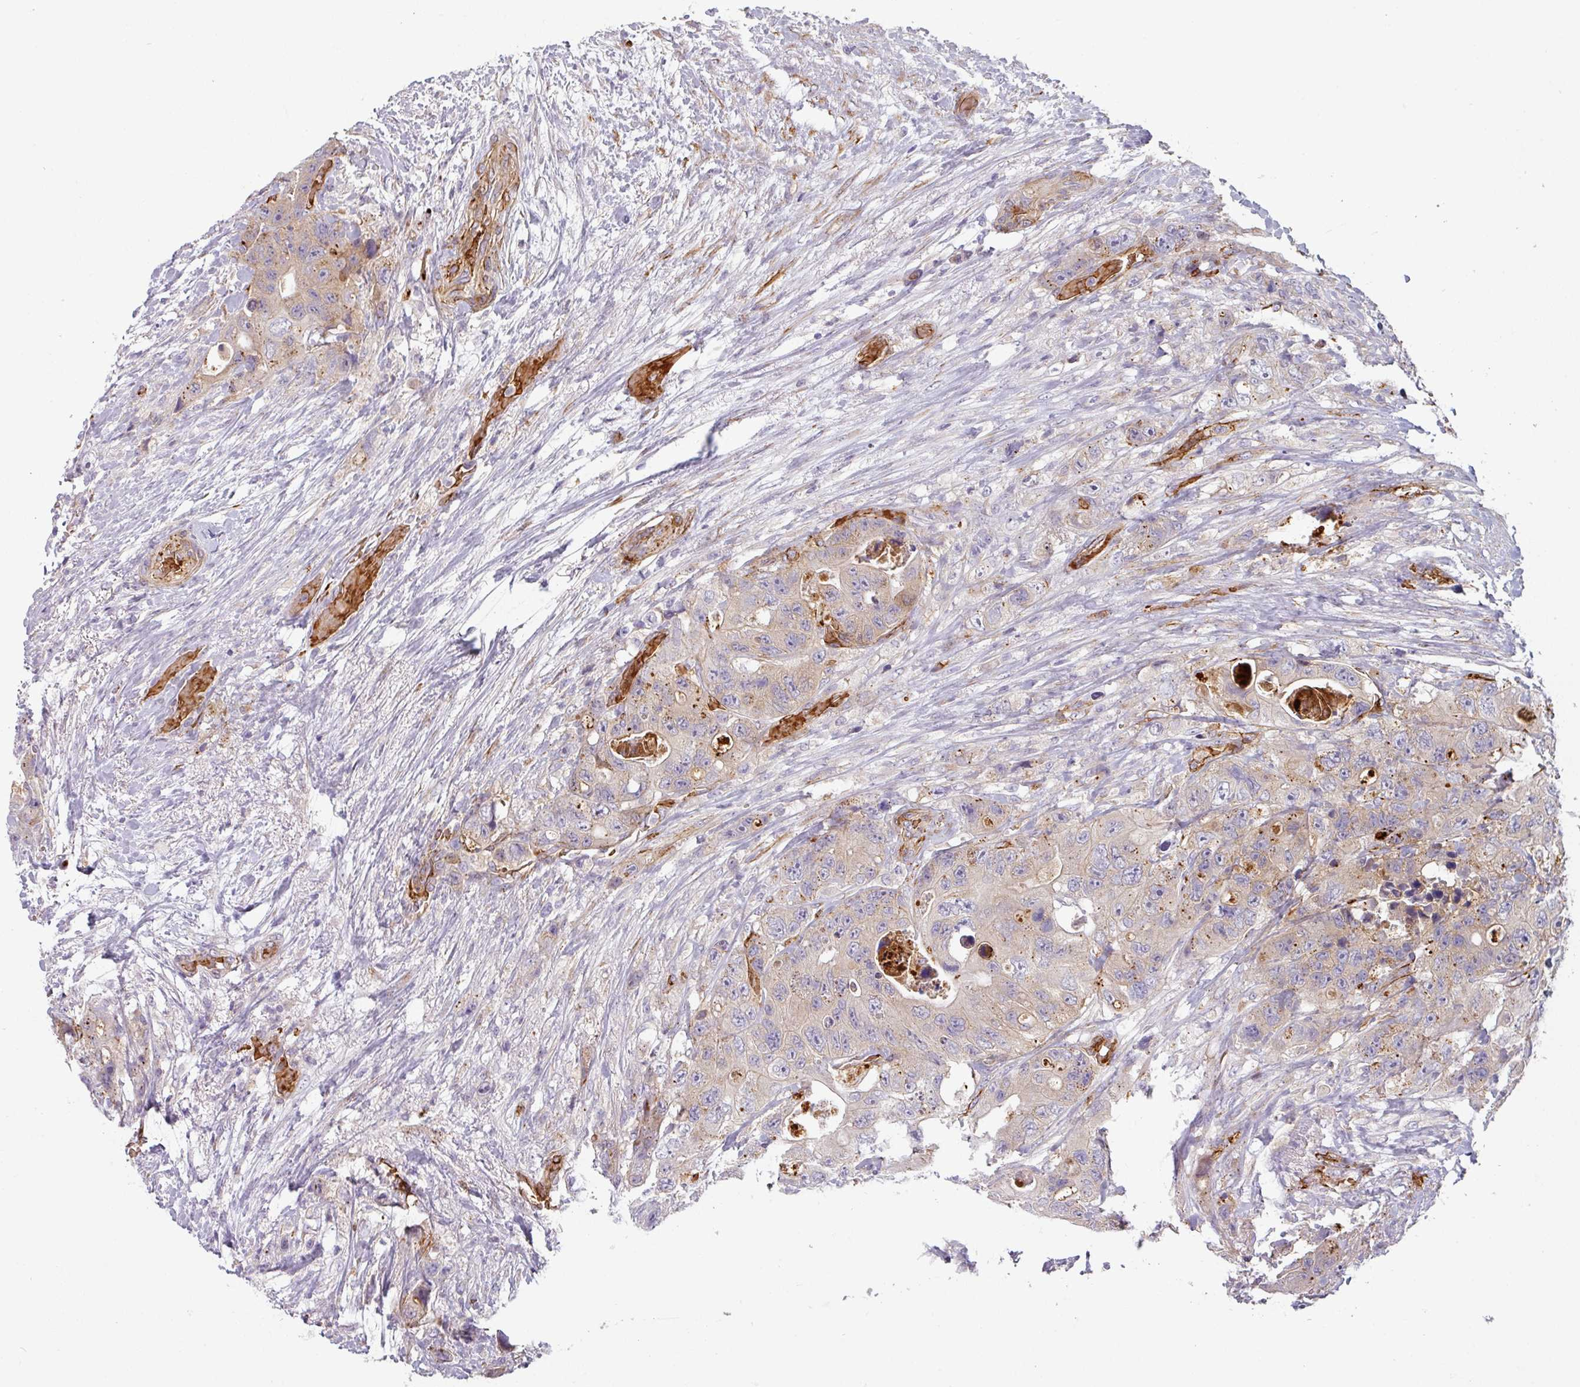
{"staining": {"intensity": "moderate", "quantity": "<25%", "location": "cytoplasmic/membranous"}, "tissue": "colorectal cancer", "cell_type": "Tumor cells", "image_type": "cancer", "snomed": [{"axis": "morphology", "description": "Adenocarcinoma, NOS"}, {"axis": "topography", "description": "Colon"}], "caption": "Immunohistochemical staining of colorectal adenocarcinoma displays low levels of moderate cytoplasmic/membranous staining in approximately <25% of tumor cells. The protein of interest is shown in brown color, while the nuclei are stained blue.", "gene": "PRODH2", "patient": {"sex": "female", "age": 46}}